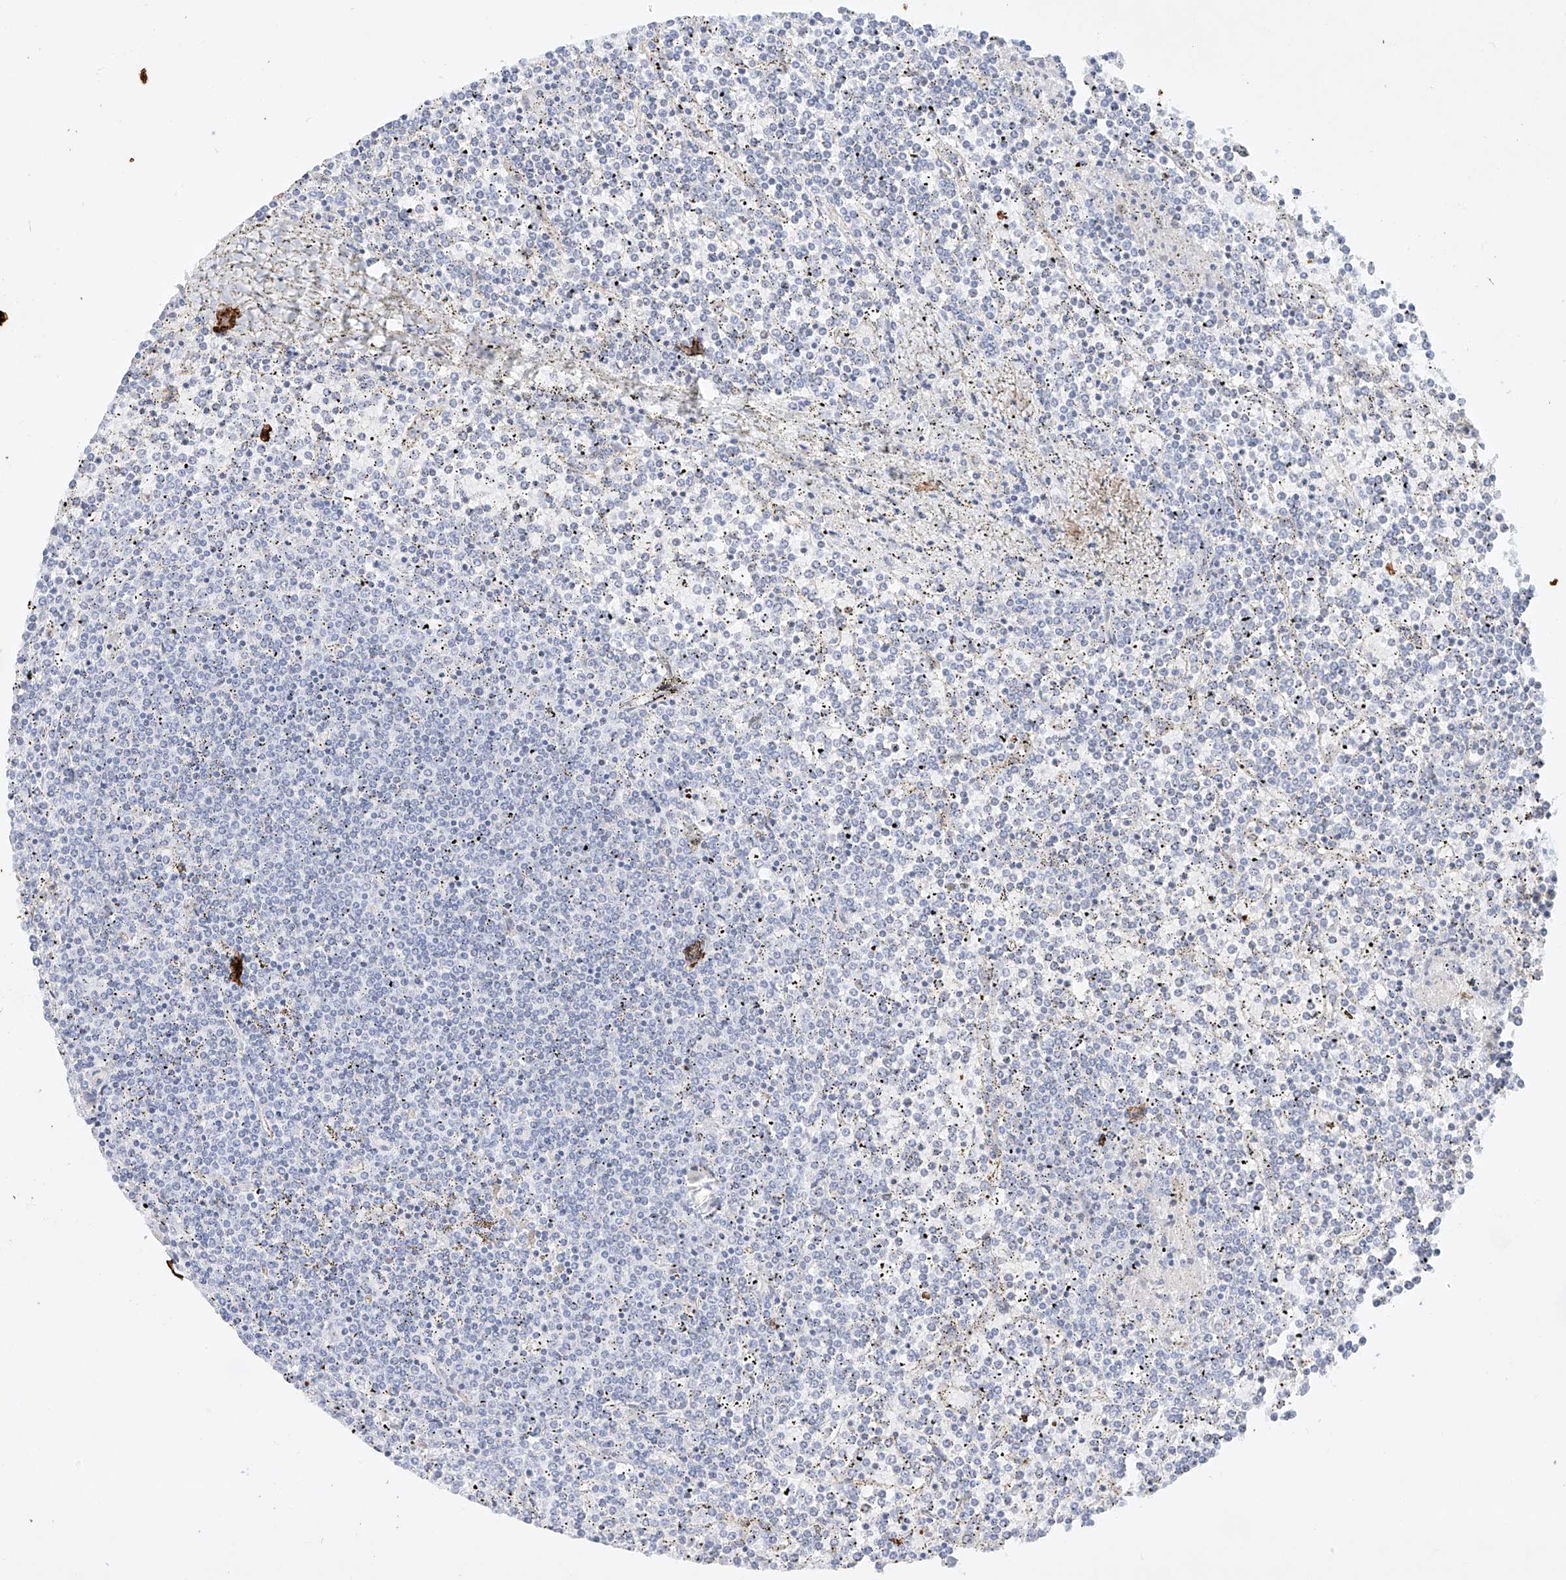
{"staining": {"intensity": "negative", "quantity": "none", "location": "none"}, "tissue": "lymphoma", "cell_type": "Tumor cells", "image_type": "cancer", "snomed": [{"axis": "morphology", "description": "Malignant lymphoma, non-Hodgkin's type, Low grade"}, {"axis": "topography", "description": "Spleen"}], "caption": "Immunohistochemistry (IHC) image of malignant lymphoma, non-Hodgkin's type (low-grade) stained for a protein (brown), which shows no expression in tumor cells.", "gene": "REEP2", "patient": {"sex": "female", "age": 19}}